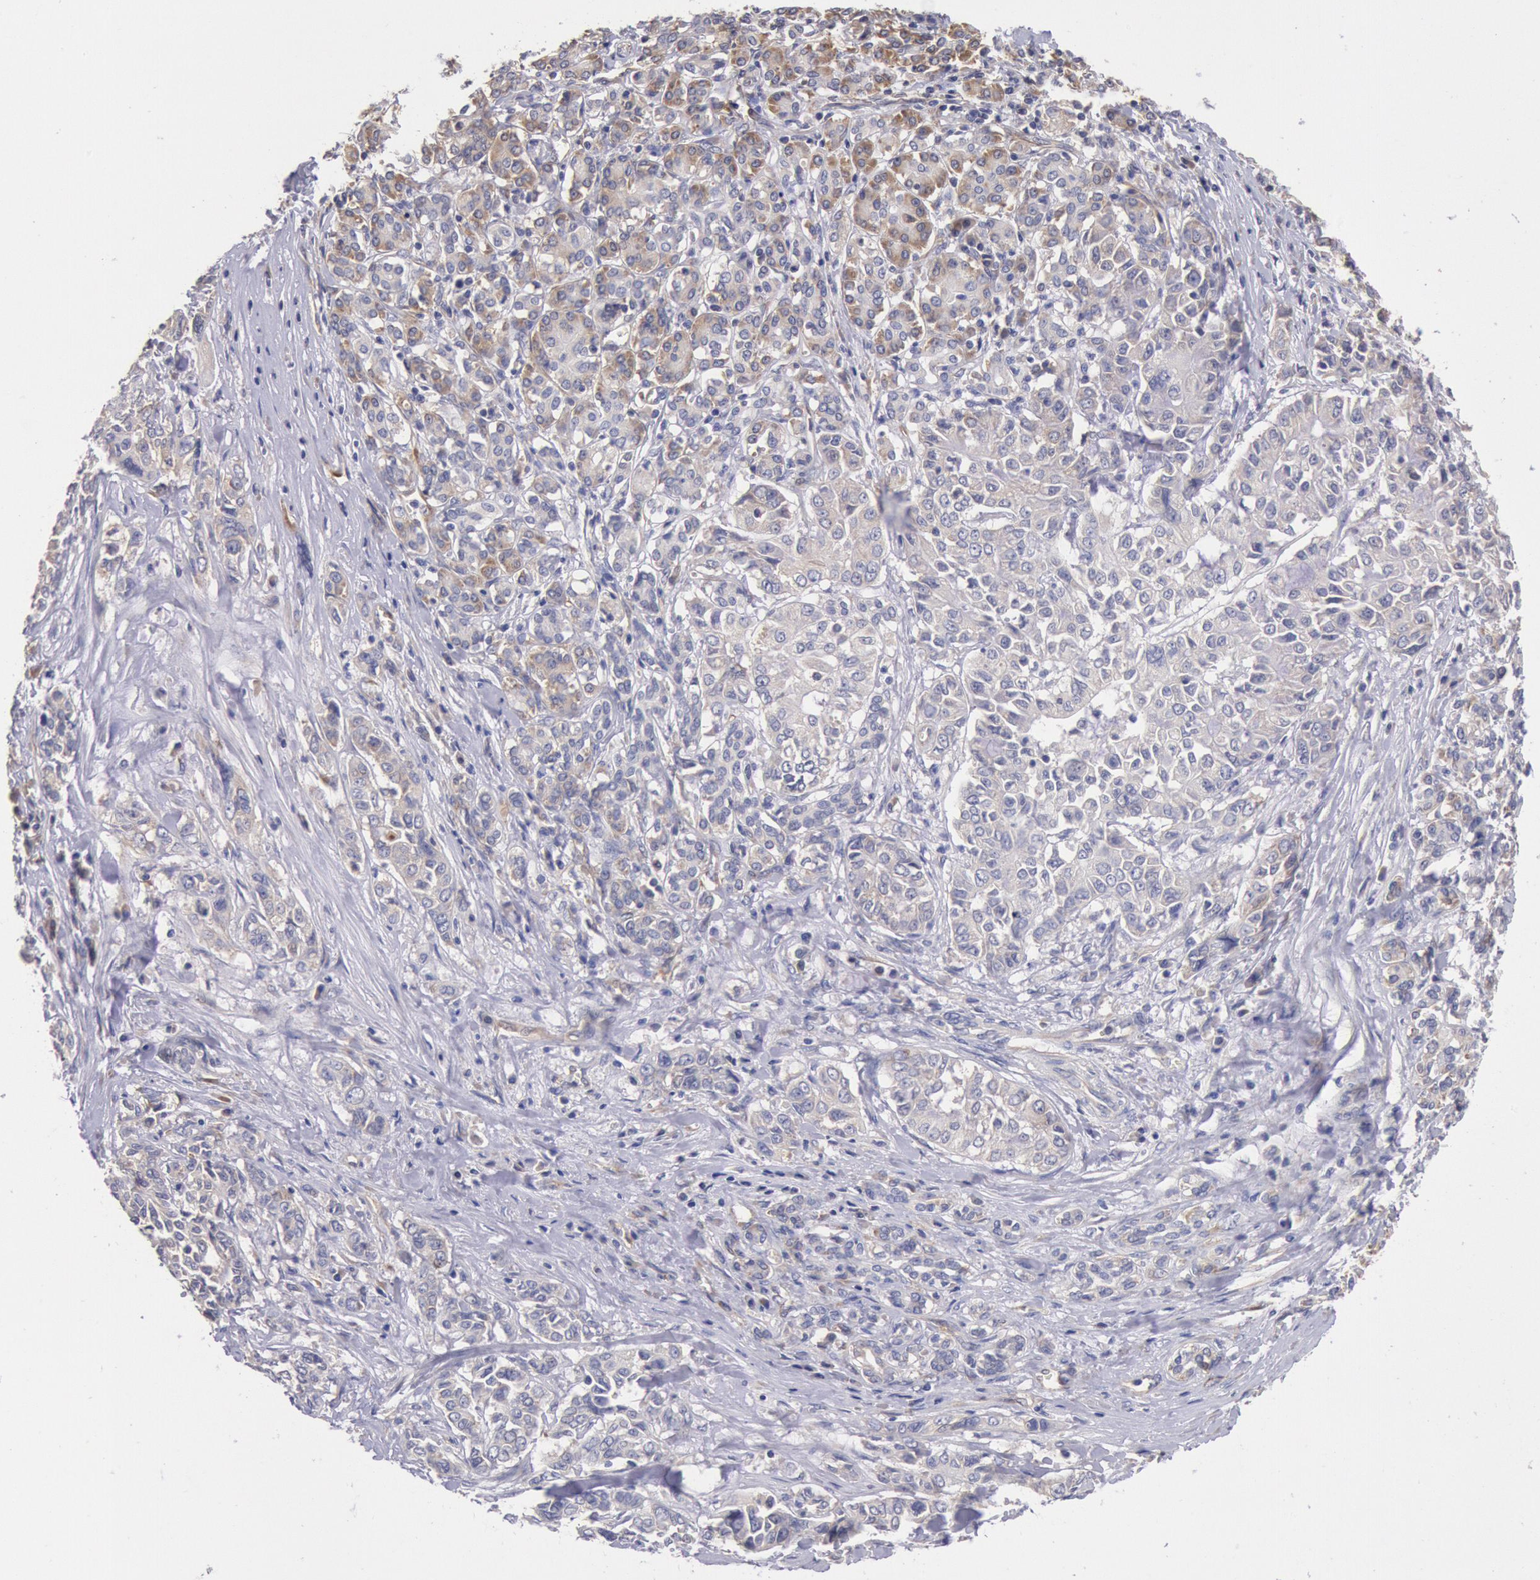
{"staining": {"intensity": "weak", "quantity": "<25%", "location": "cytoplasmic/membranous"}, "tissue": "pancreatic cancer", "cell_type": "Tumor cells", "image_type": "cancer", "snomed": [{"axis": "morphology", "description": "Adenocarcinoma, NOS"}, {"axis": "topography", "description": "Pancreas"}], "caption": "High power microscopy histopathology image of an IHC photomicrograph of pancreatic cancer (adenocarcinoma), revealing no significant staining in tumor cells.", "gene": "DRG1", "patient": {"sex": "female", "age": 52}}